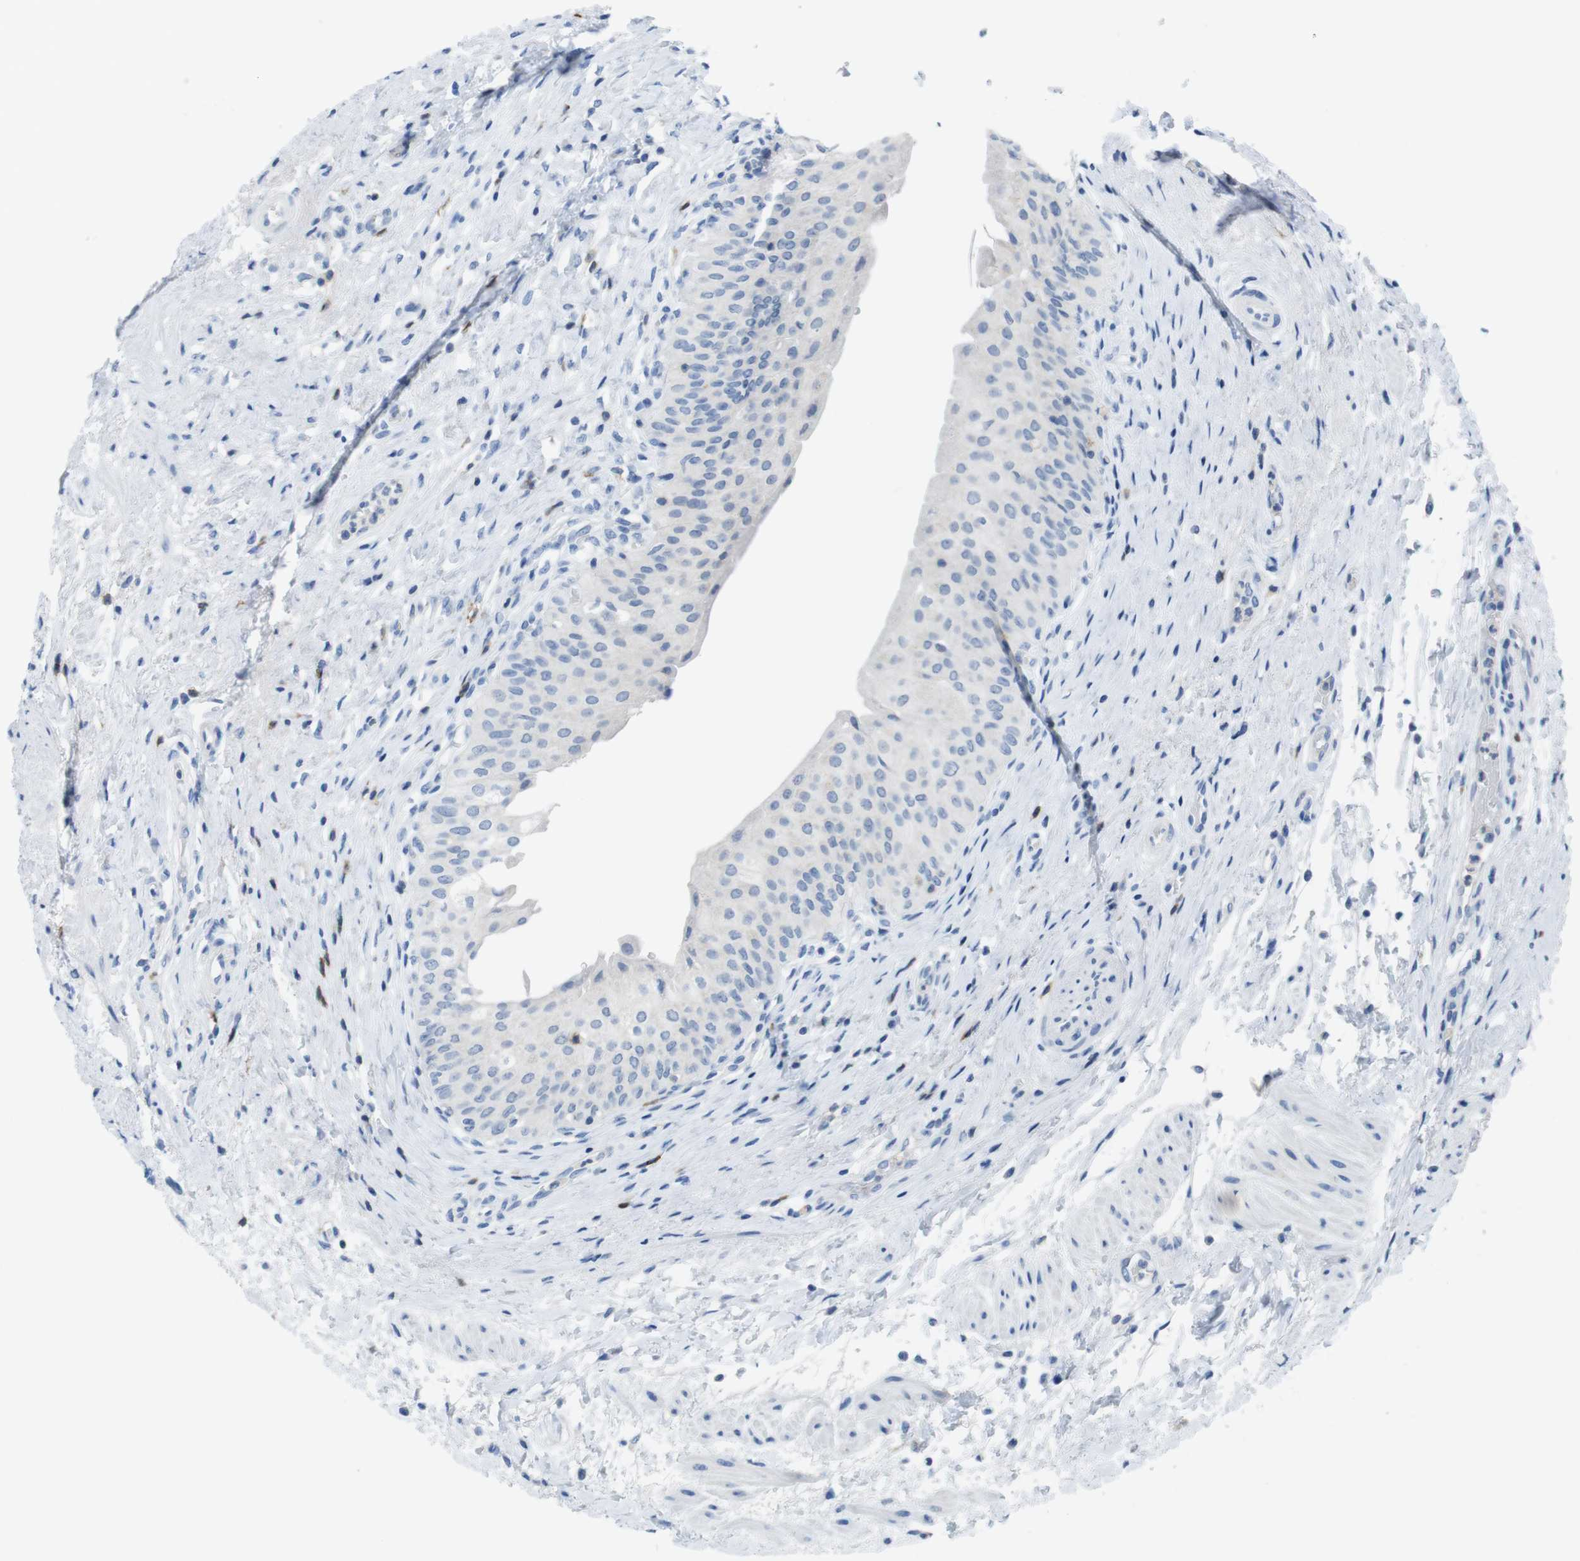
{"staining": {"intensity": "negative", "quantity": "none", "location": "none"}, "tissue": "urinary bladder", "cell_type": "Urothelial cells", "image_type": "normal", "snomed": [{"axis": "morphology", "description": "Normal tissue, NOS"}, {"axis": "morphology", "description": "Urothelial carcinoma, High grade"}, {"axis": "topography", "description": "Urinary bladder"}], "caption": "Immunohistochemistry of unremarkable urinary bladder displays no positivity in urothelial cells.", "gene": "CD5", "patient": {"sex": "male", "age": 46}}